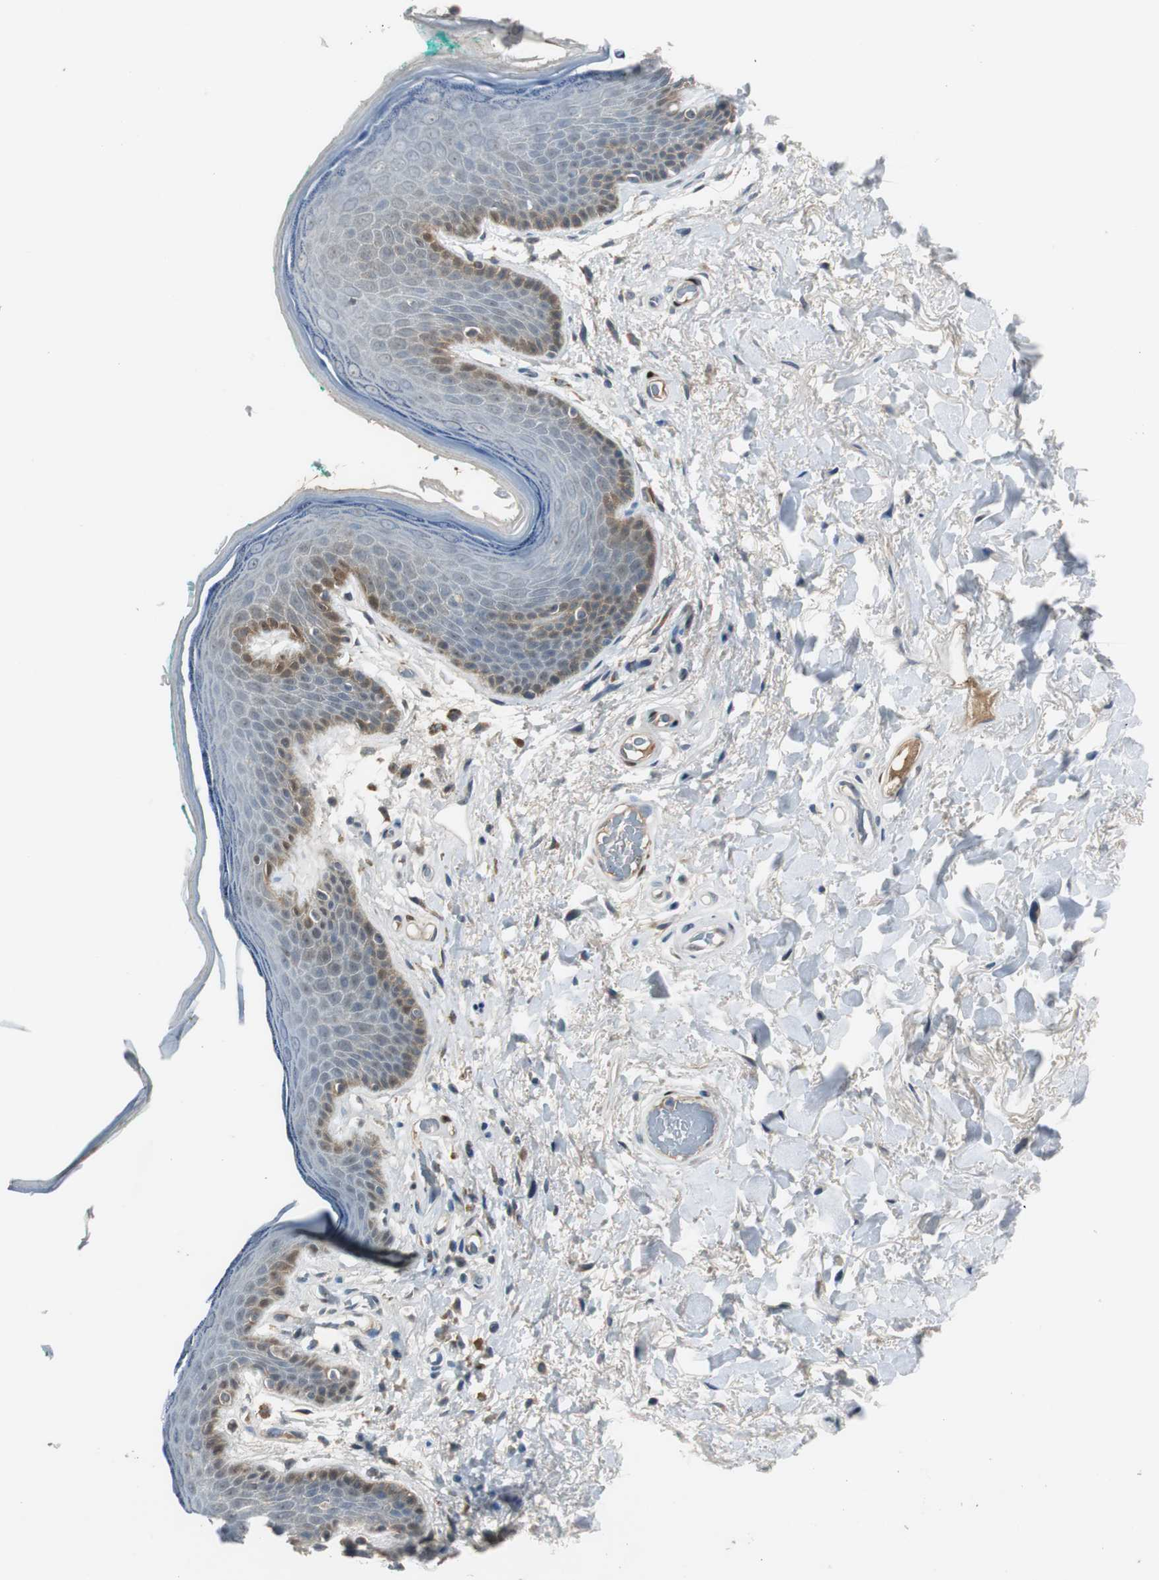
{"staining": {"intensity": "moderate", "quantity": "<25%", "location": "cytoplasmic/membranous"}, "tissue": "skin", "cell_type": "Epidermal cells", "image_type": "normal", "snomed": [{"axis": "morphology", "description": "Normal tissue, NOS"}, {"axis": "topography", "description": "Anal"}], "caption": "Unremarkable skin exhibits moderate cytoplasmic/membranous expression in about <25% of epidermal cells Nuclei are stained in blue..", "gene": "FHL2", "patient": {"sex": "male", "age": 74}}